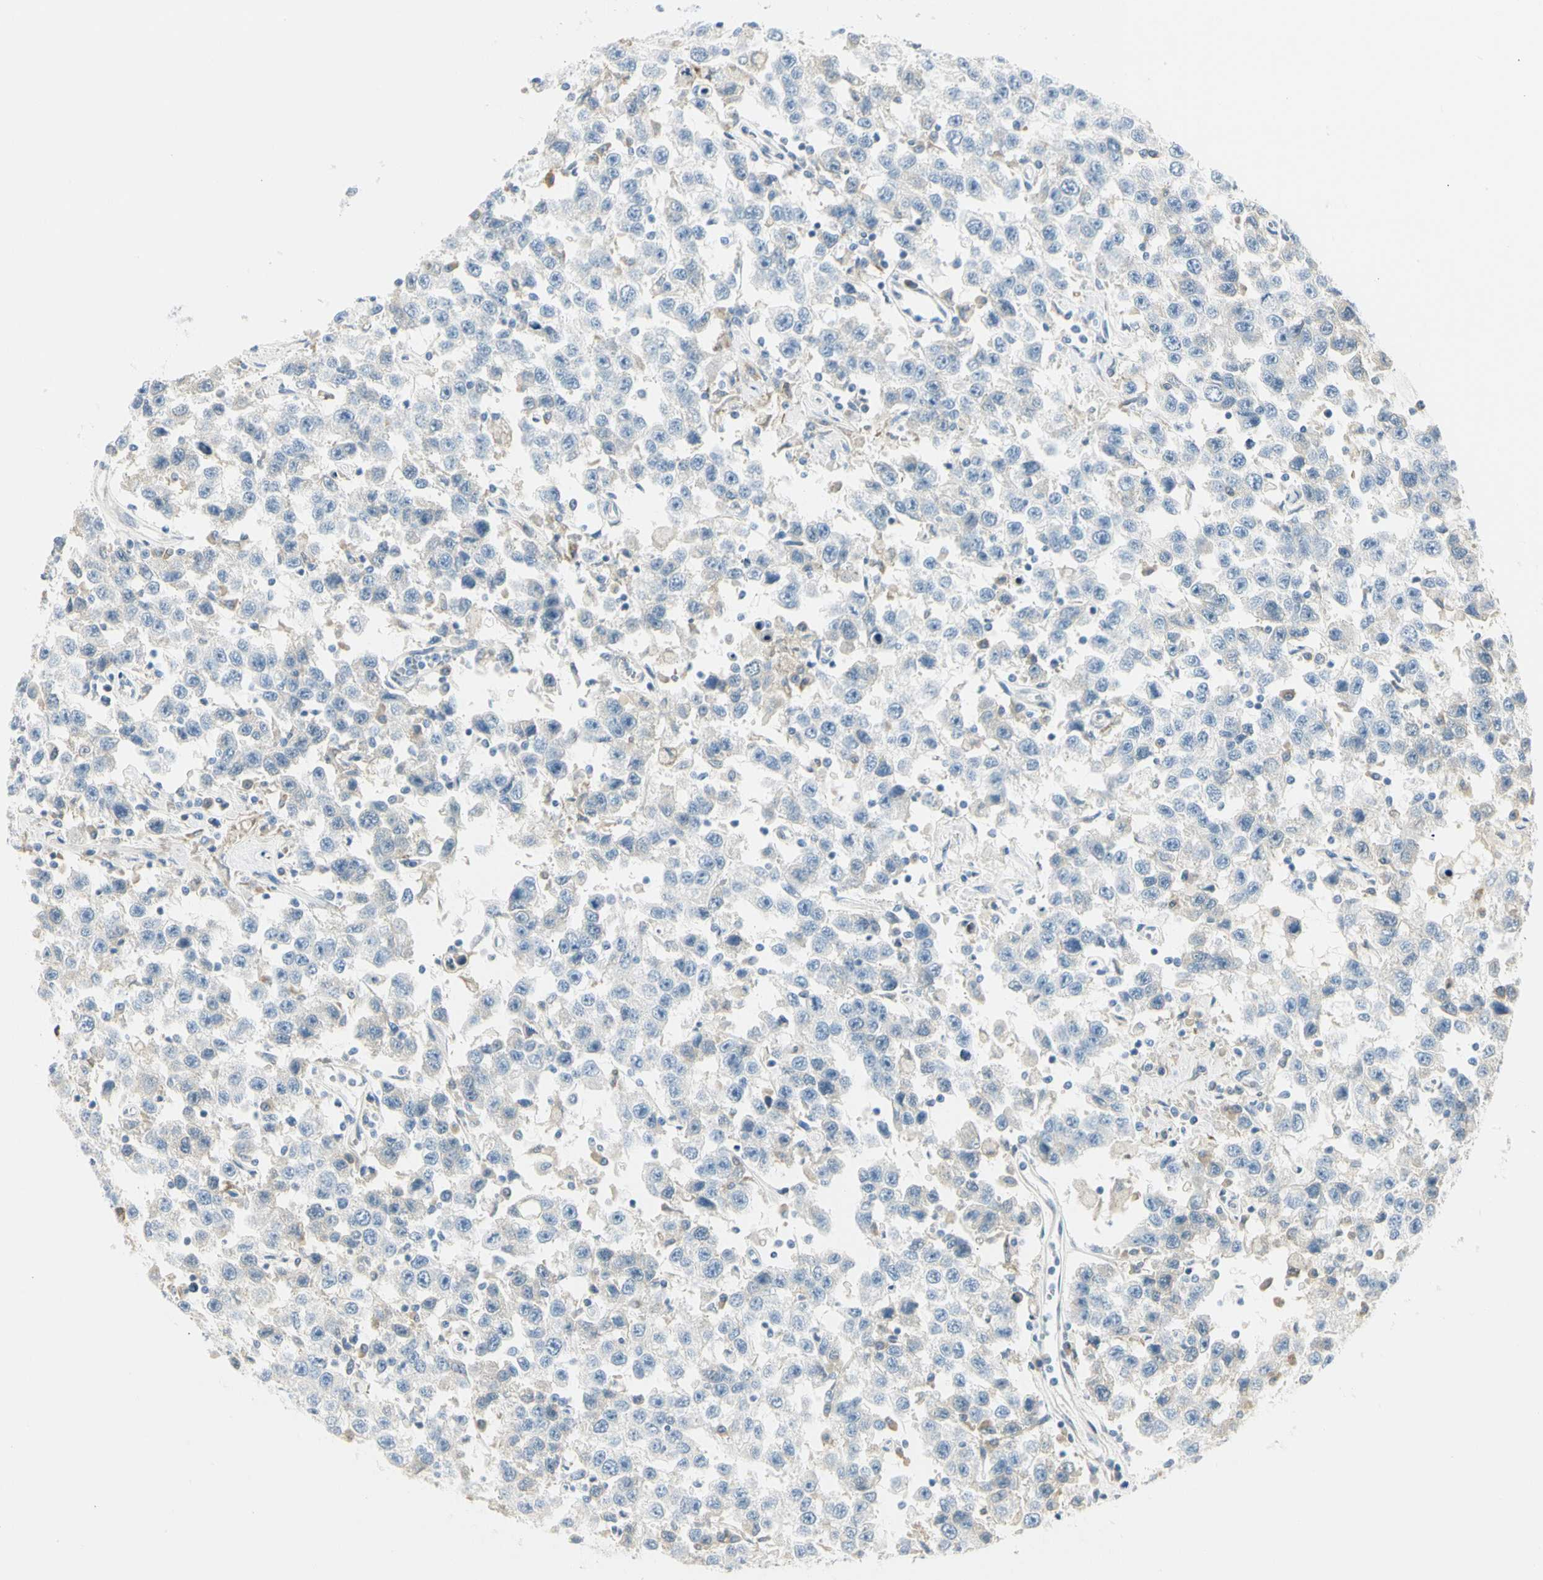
{"staining": {"intensity": "negative", "quantity": "none", "location": "none"}, "tissue": "testis cancer", "cell_type": "Tumor cells", "image_type": "cancer", "snomed": [{"axis": "morphology", "description": "Seminoma, NOS"}, {"axis": "topography", "description": "Testis"}], "caption": "DAB immunohistochemical staining of human testis cancer reveals no significant staining in tumor cells.", "gene": "TNFSF11", "patient": {"sex": "male", "age": 41}}